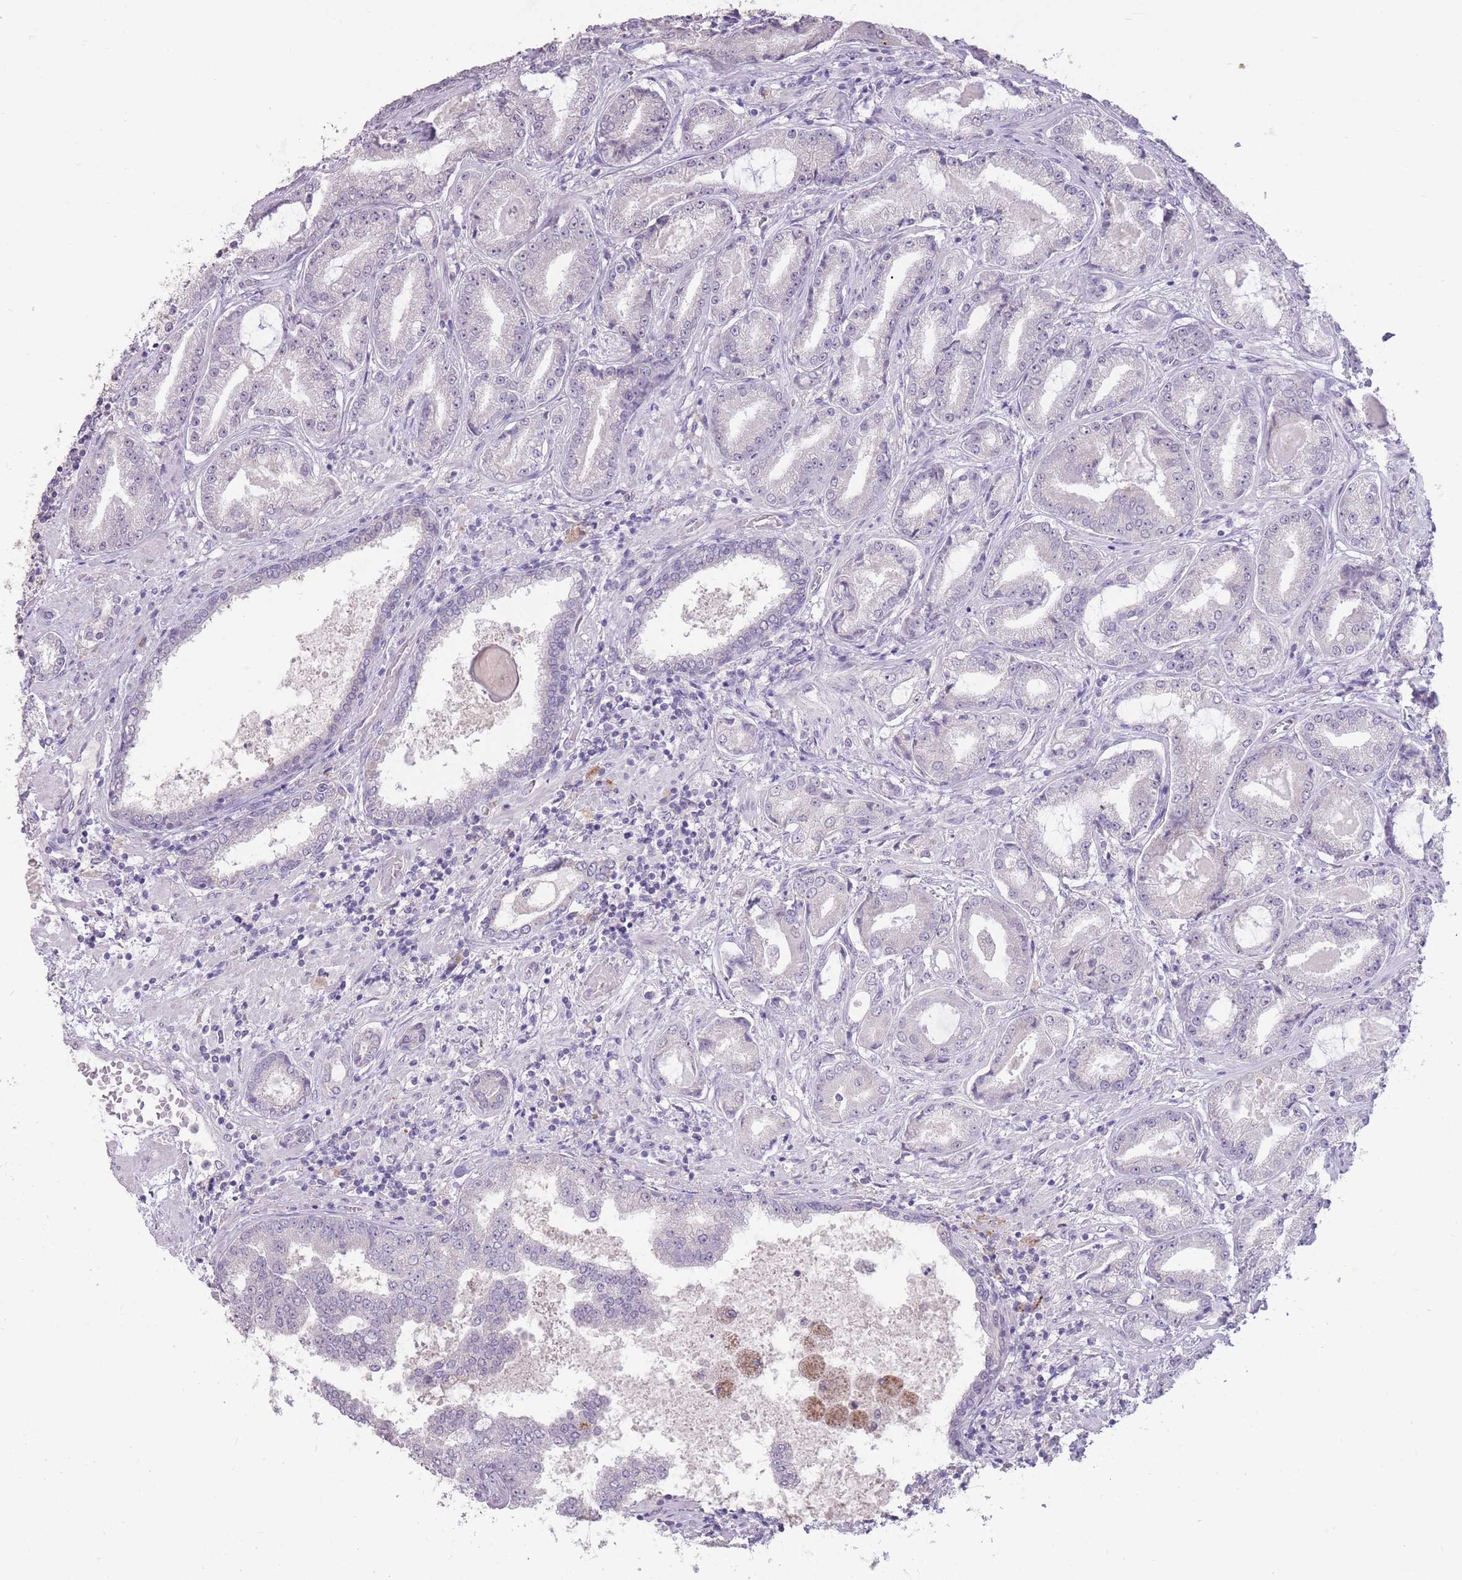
{"staining": {"intensity": "negative", "quantity": "none", "location": "none"}, "tissue": "prostate cancer", "cell_type": "Tumor cells", "image_type": "cancer", "snomed": [{"axis": "morphology", "description": "Adenocarcinoma, High grade"}, {"axis": "topography", "description": "Prostate"}], "caption": "Prostate cancer was stained to show a protein in brown. There is no significant positivity in tumor cells.", "gene": "HNRNPUL1", "patient": {"sex": "male", "age": 68}}